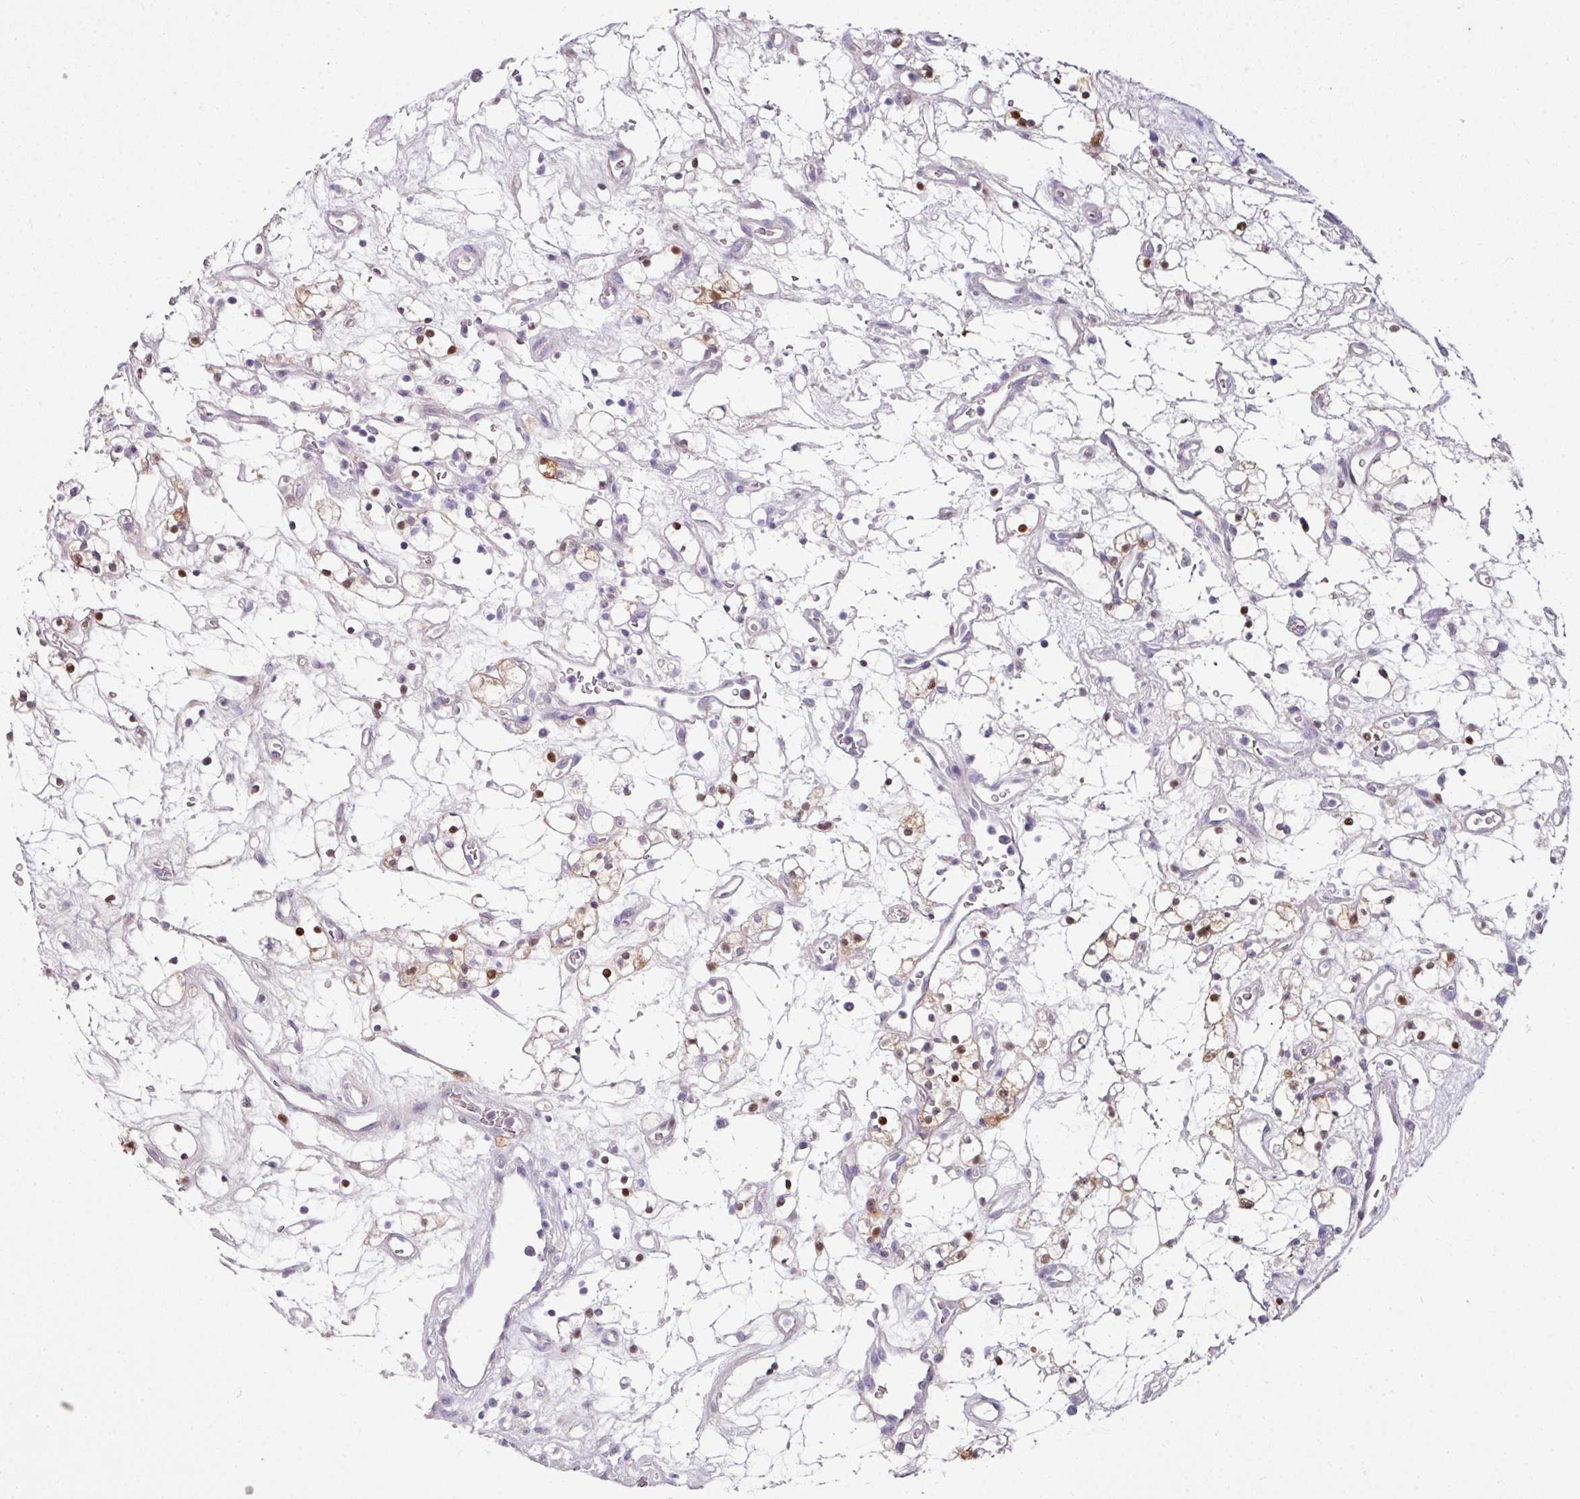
{"staining": {"intensity": "moderate", "quantity": "<25%", "location": "nuclear"}, "tissue": "renal cancer", "cell_type": "Tumor cells", "image_type": "cancer", "snomed": [{"axis": "morphology", "description": "Adenocarcinoma, NOS"}, {"axis": "topography", "description": "Kidney"}], "caption": "The image displays a brown stain indicating the presence of a protein in the nuclear of tumor cells in renal cancer.", "gene": "ANKRD18A", "patient": {"sex": "female", "age": 69}}